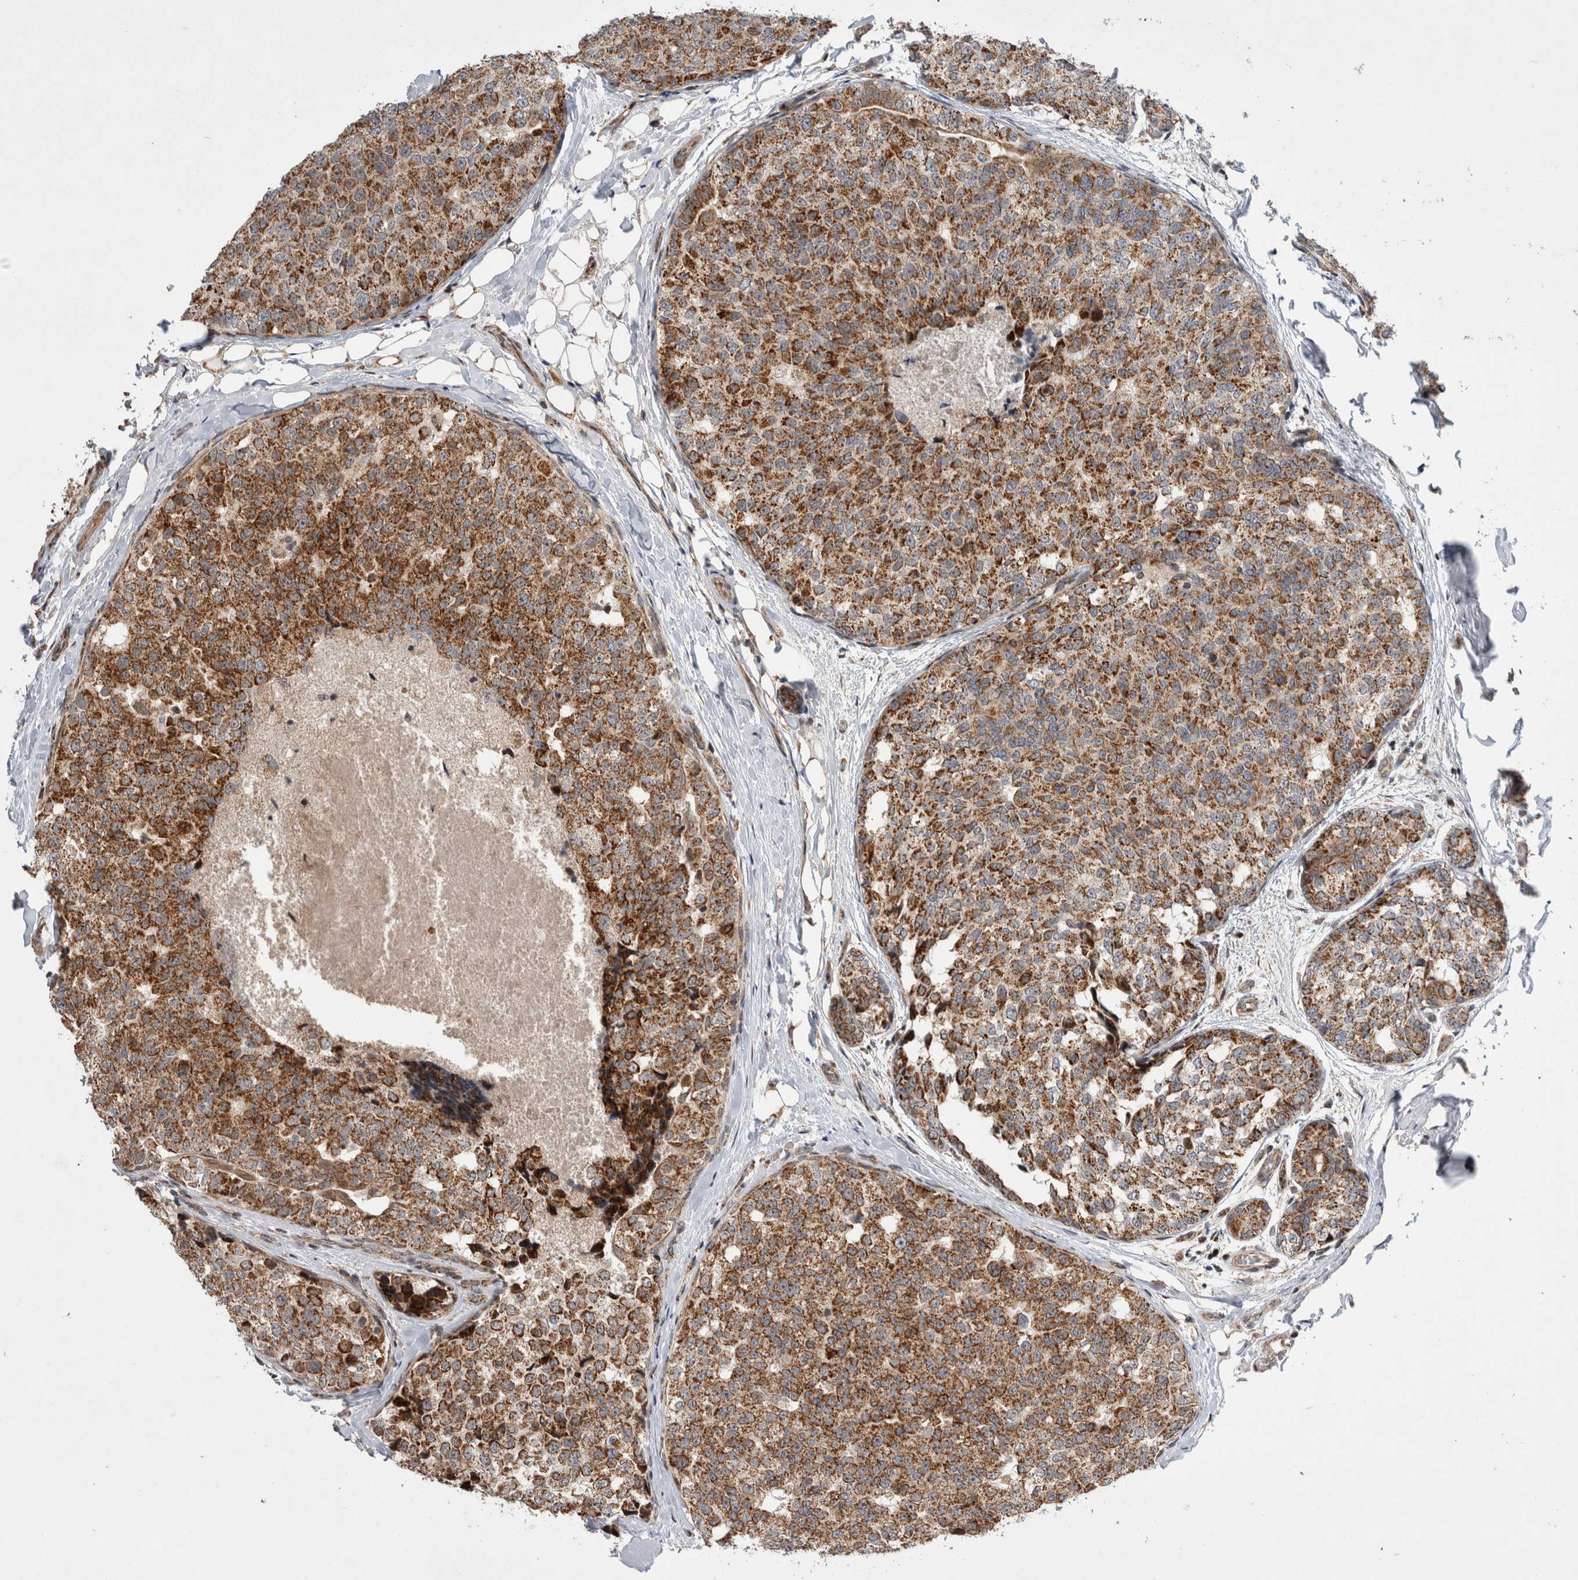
{"staining": {"intensity": "moderate", "quantity": ">75%", "location": "cytoplasmic/membranous"}, "tissue": "breast cancer", "cell_type": "Tumor cells", "image_type": "cancer", "snomed": [{"axis": "morphology", "description": "Normal tissue, NOS"}, {"axis": "morphology", "description": "Duct carcinoma"}, {"axis": "topography", "description": "Breast"}], "caption": "This photomicrograph reveals infiltrating ductal carcinoma (breast) stained with immunohistochemistry (IHC) to label a protein in brown. The cytoplasmic/membranous of tumor cells show moderate positivity for the protein. Nuclei are counter-stained blue.", "gene": "MRPL37", "patient": {"sex": "female", "age": 43}}